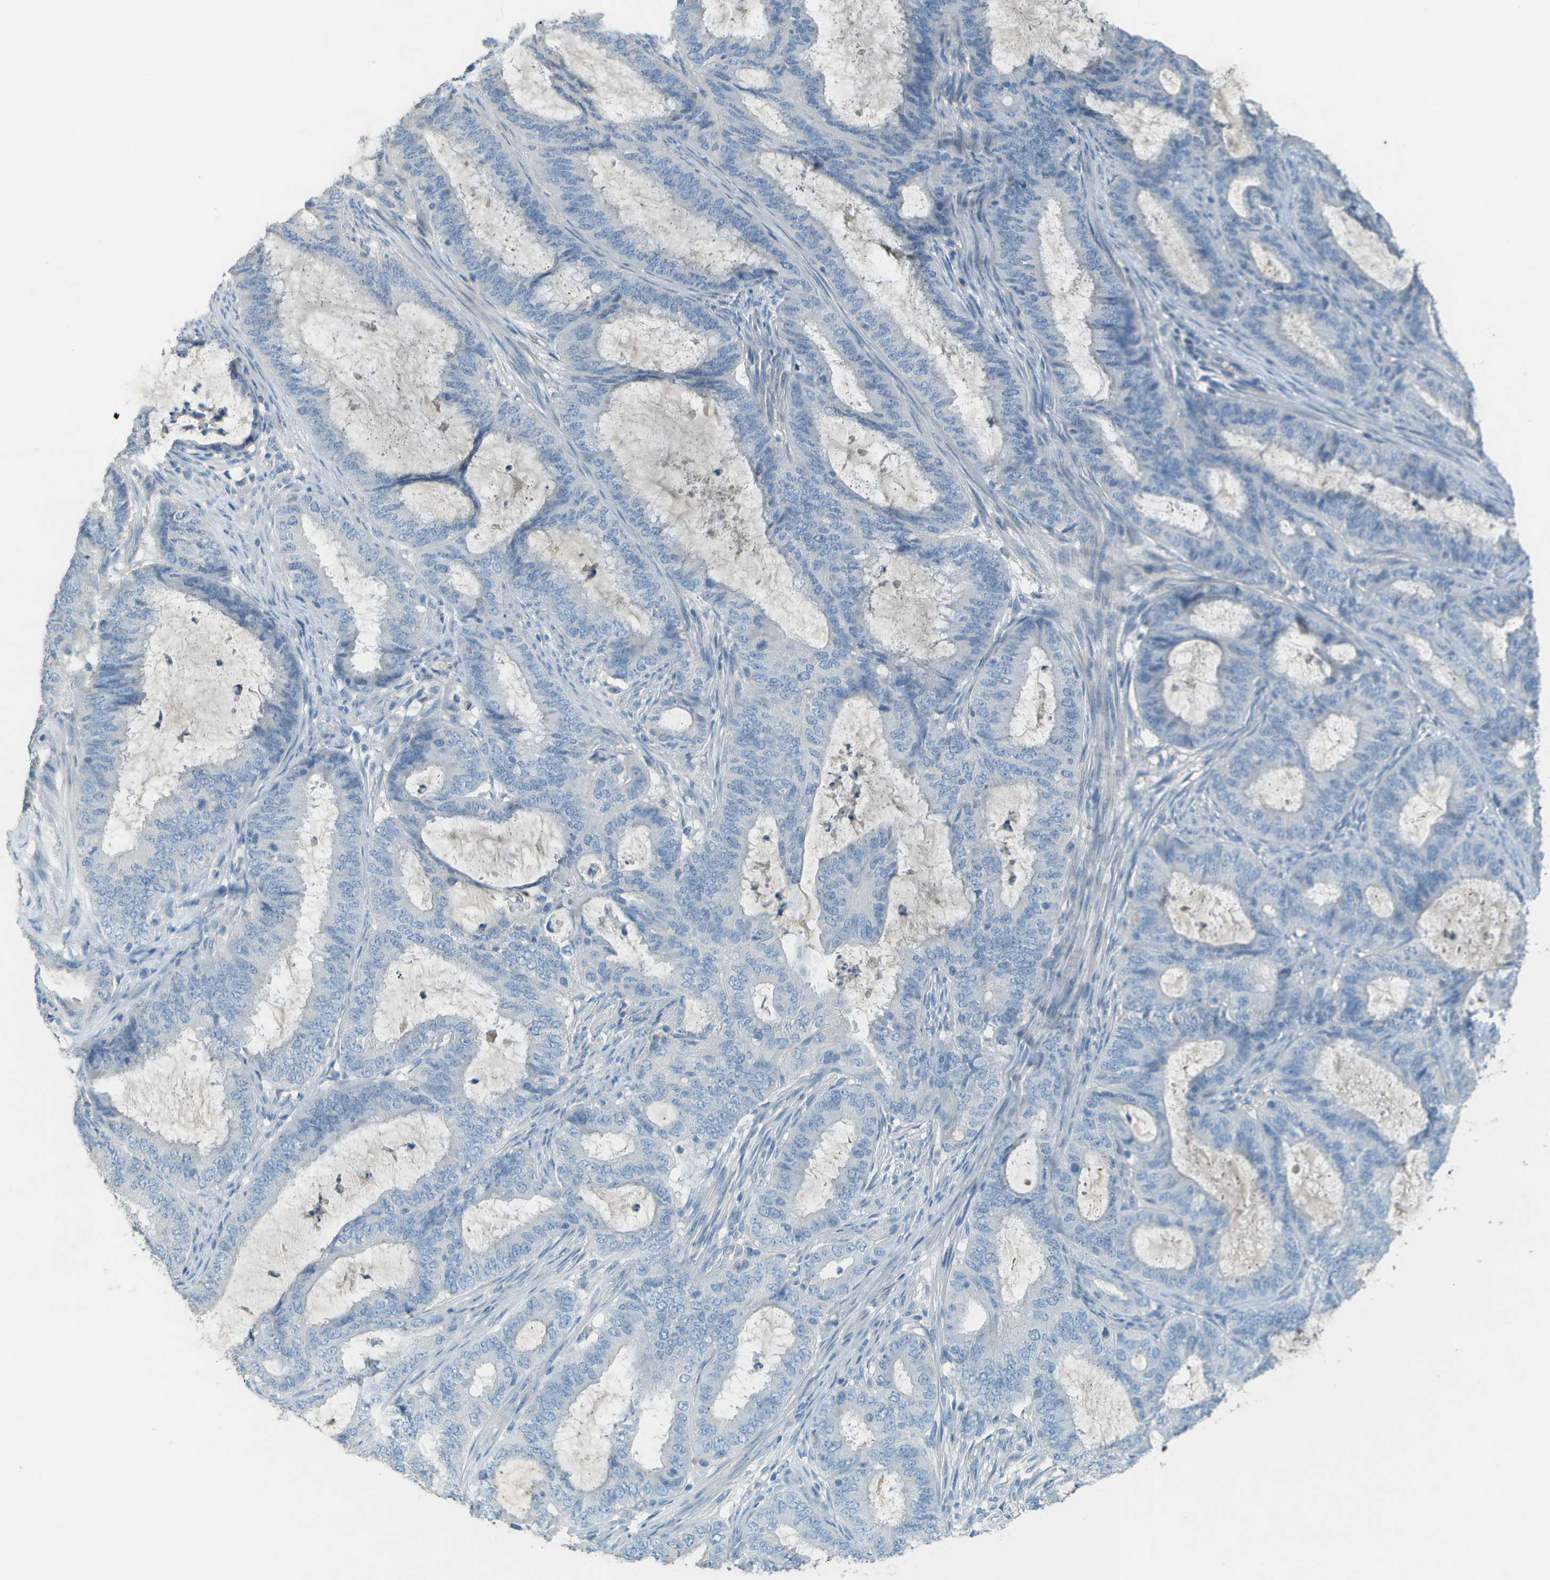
{"staining": {"intensity": "negative", "quantity": "none", "location": "none"}, "tissue": "endometrial cancer", "cell_type": "Tumor cells", "image_type": "cancer", "snomed": [{"axis": "morphology", "description": "Adenocarcinoma, NOS"}, {"axis": "topography", "description": "Endometrium"}], "caption": "Adenocarcinoma (endometrial) was stained to show a protein in brown. There is no significant staining in tumor cells.", "gene": "LGI2", "patient": {"sex": "female", "age": 70}}